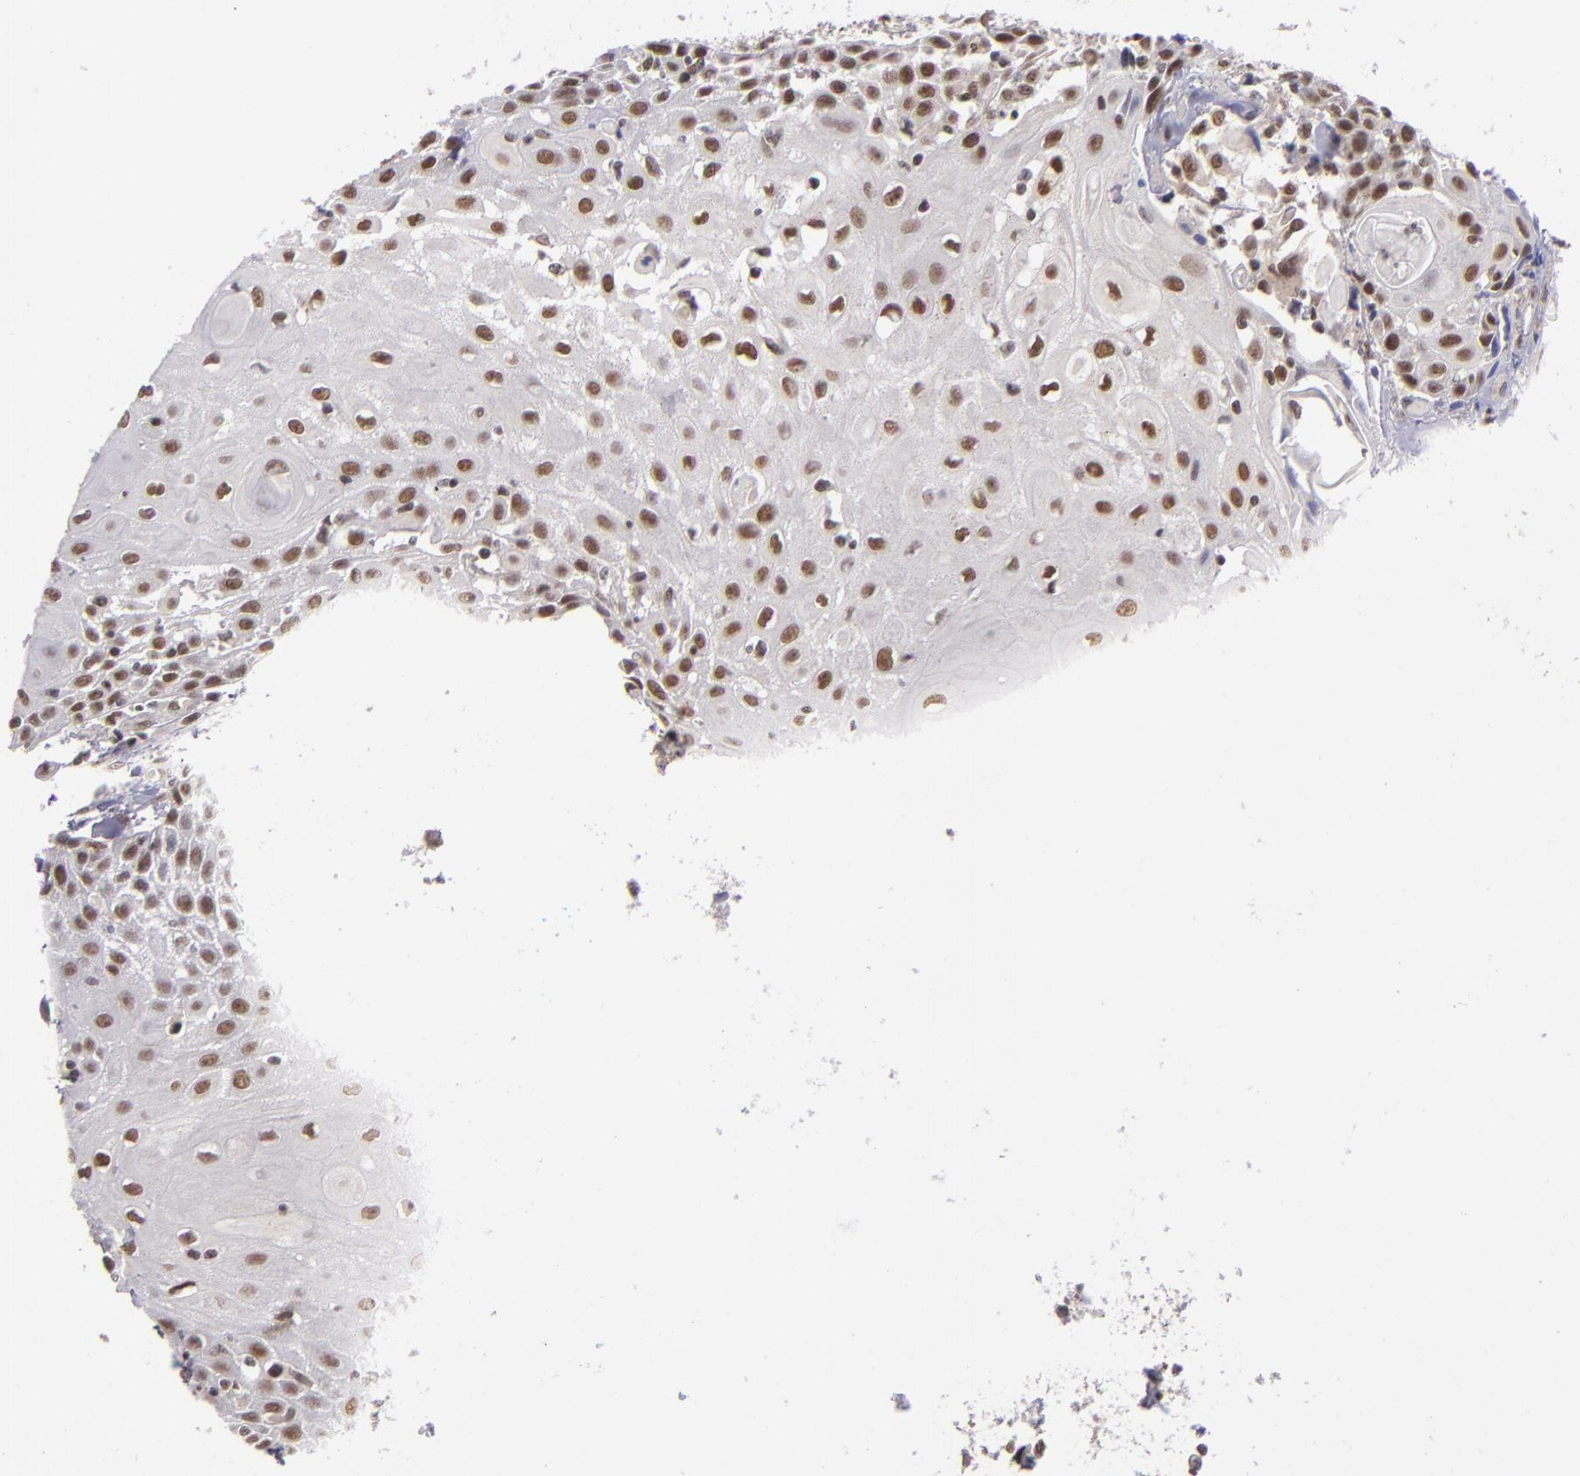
{"staining": {"intensity": "moderate", "quantity": ">75%", "location": "nuclear"}, "tissue": "head and neck cancer", "cell_type": "Tumor cells", "image_type": "cancer", "snomed": [{"axis": "morphology", "description": "Squamous cell carcinoma, NOS"}, {"axis": "topography", "description": "Oral tissue"}, {"axis": "topography", "description": "Head-Neck"}], "caption": "An image of head and neck cancer (squamous cell carcinoma) stained for a protein demonstrates moderate nuclear brown staining in tumor cells.", "gene": "ZNF148", "patient": {"sex": "female", "age": 82}}